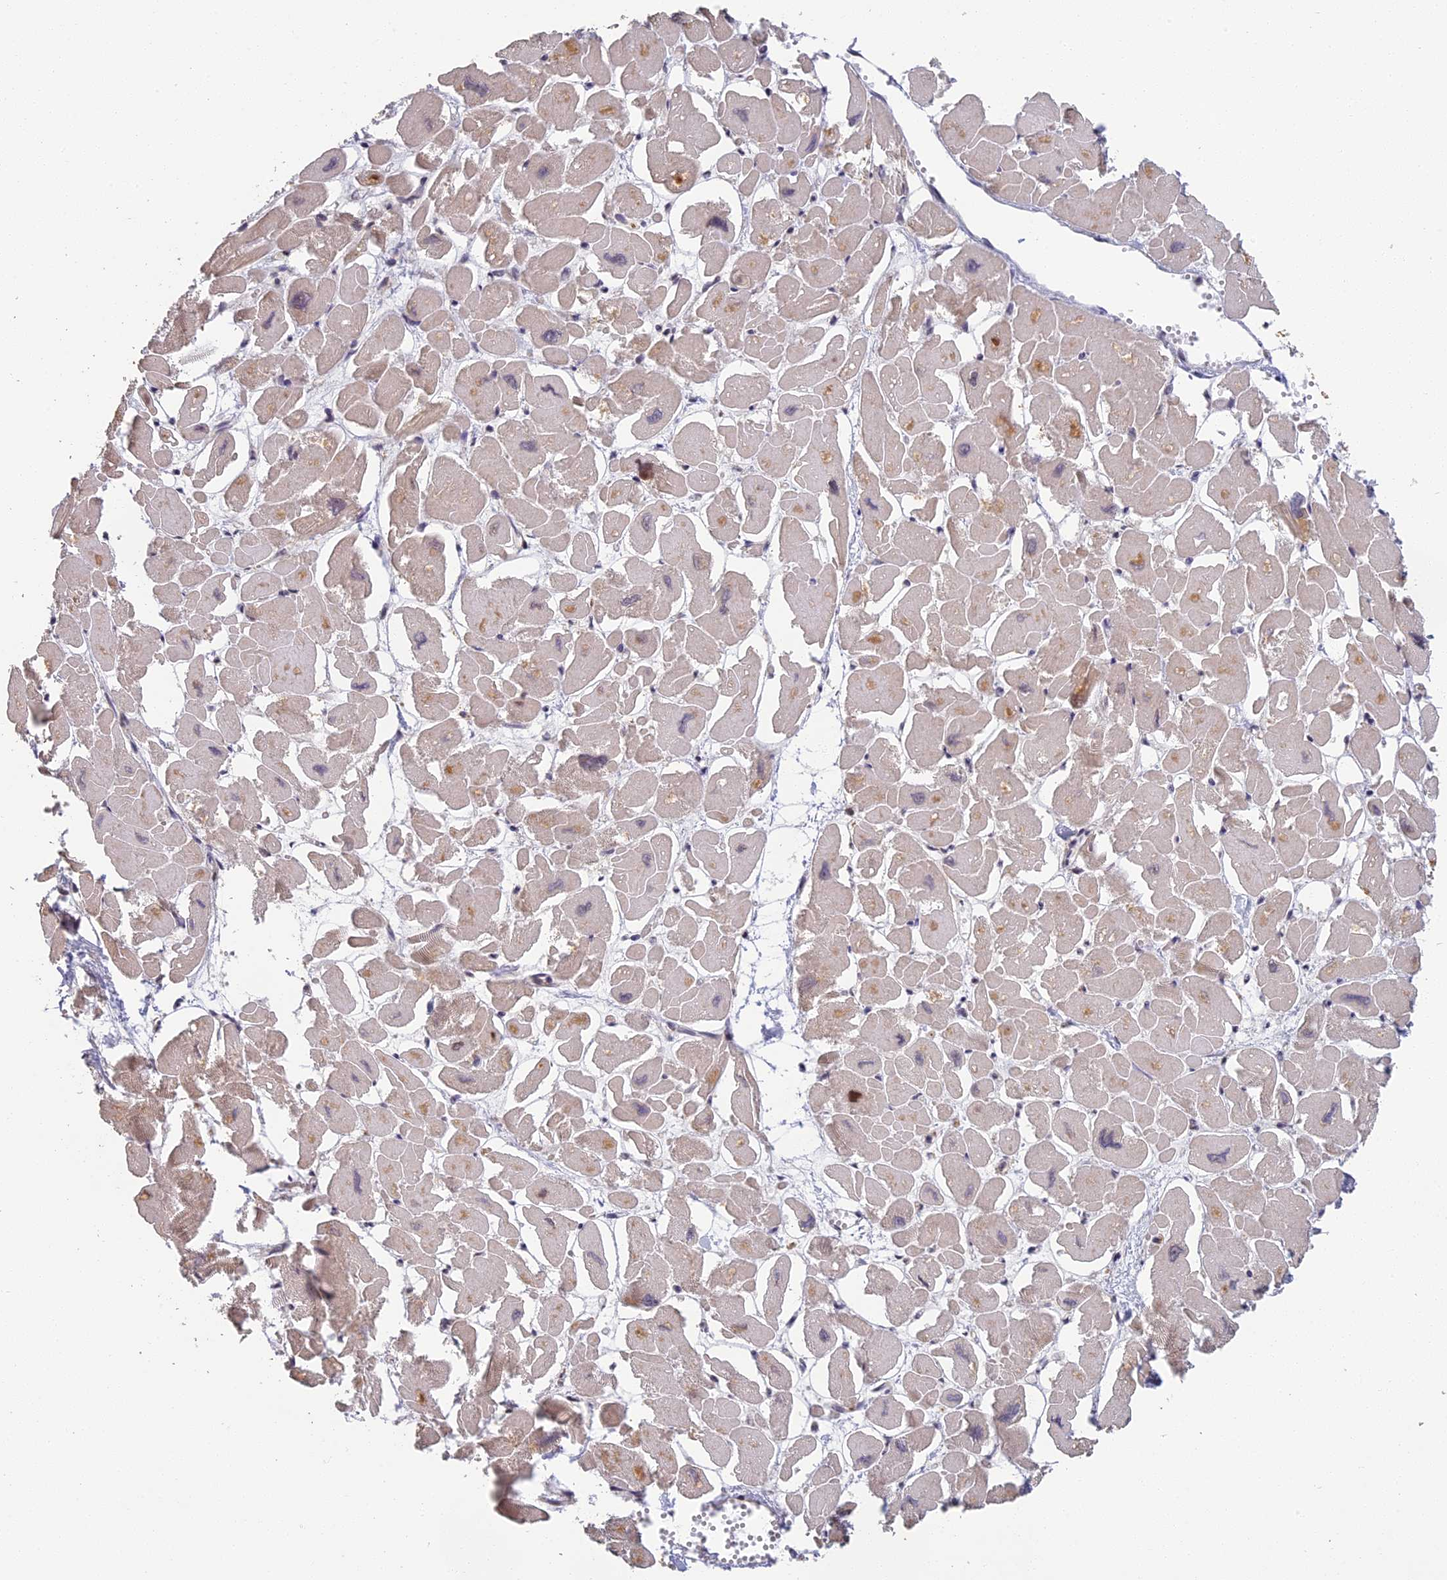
{"staining": {"intensity": "weak", "quantity": ">75%", "location": "cytoplasmic/membranous,nuclear"}, "tissue": "heart muscle", "cell_type": "Cardiomyocytes", "image_type": "normal", "snomed": [{"axis": "morphology", "description": "Normal tissue, NOS"}, {"axis": "topography", "description": "Heart"}], "caption": "Immunohistochemical staining of benign heart muscle demonstrates weak cytoplasmic/membranous,nuclear protein positivity in about >75% of cardiomyocytes. Immunohistochemistry stains the protein in brown and the nuclei are stained blue.", "gene": "MORF4L1", "patient": {"sex": "male", "age": 54}}